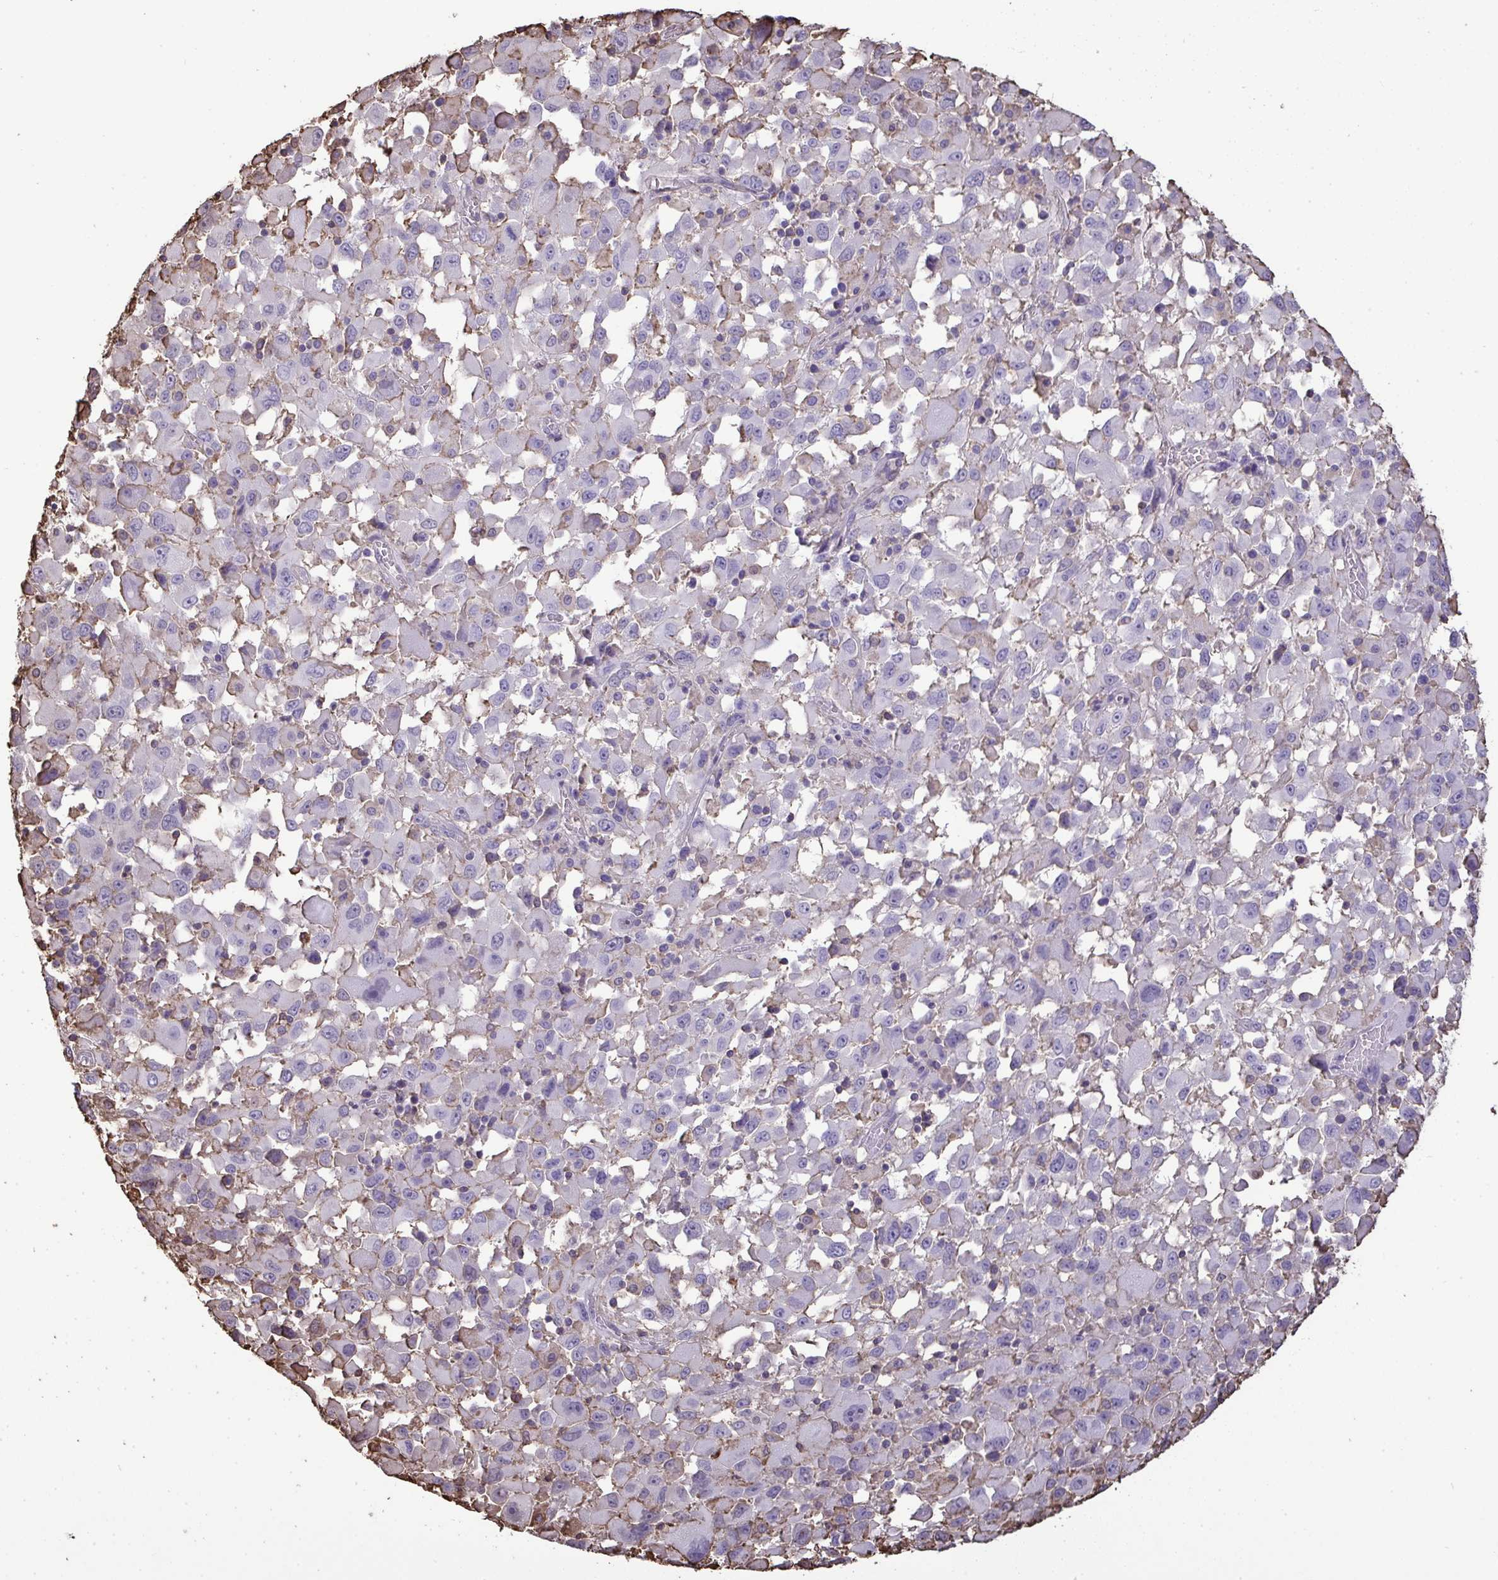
{"staining": {"intensity": "negative", "quantity": "none", "location": "none"}, "tissue": "melanoma", "cell_type": "Tumor cells", "image_type": "cancer", "snomed": [{"axis": "morphology", "description": "Malignant melanoma, Metastatic site"}, {"axis": "topography", "description": "Soft tissue"}], "caption": "Photomicrograph shows no protein staining in tumor cells of melanoma tissue.", "gene": "ANXA5", "patient": {"sex": "male", "age": 50}}